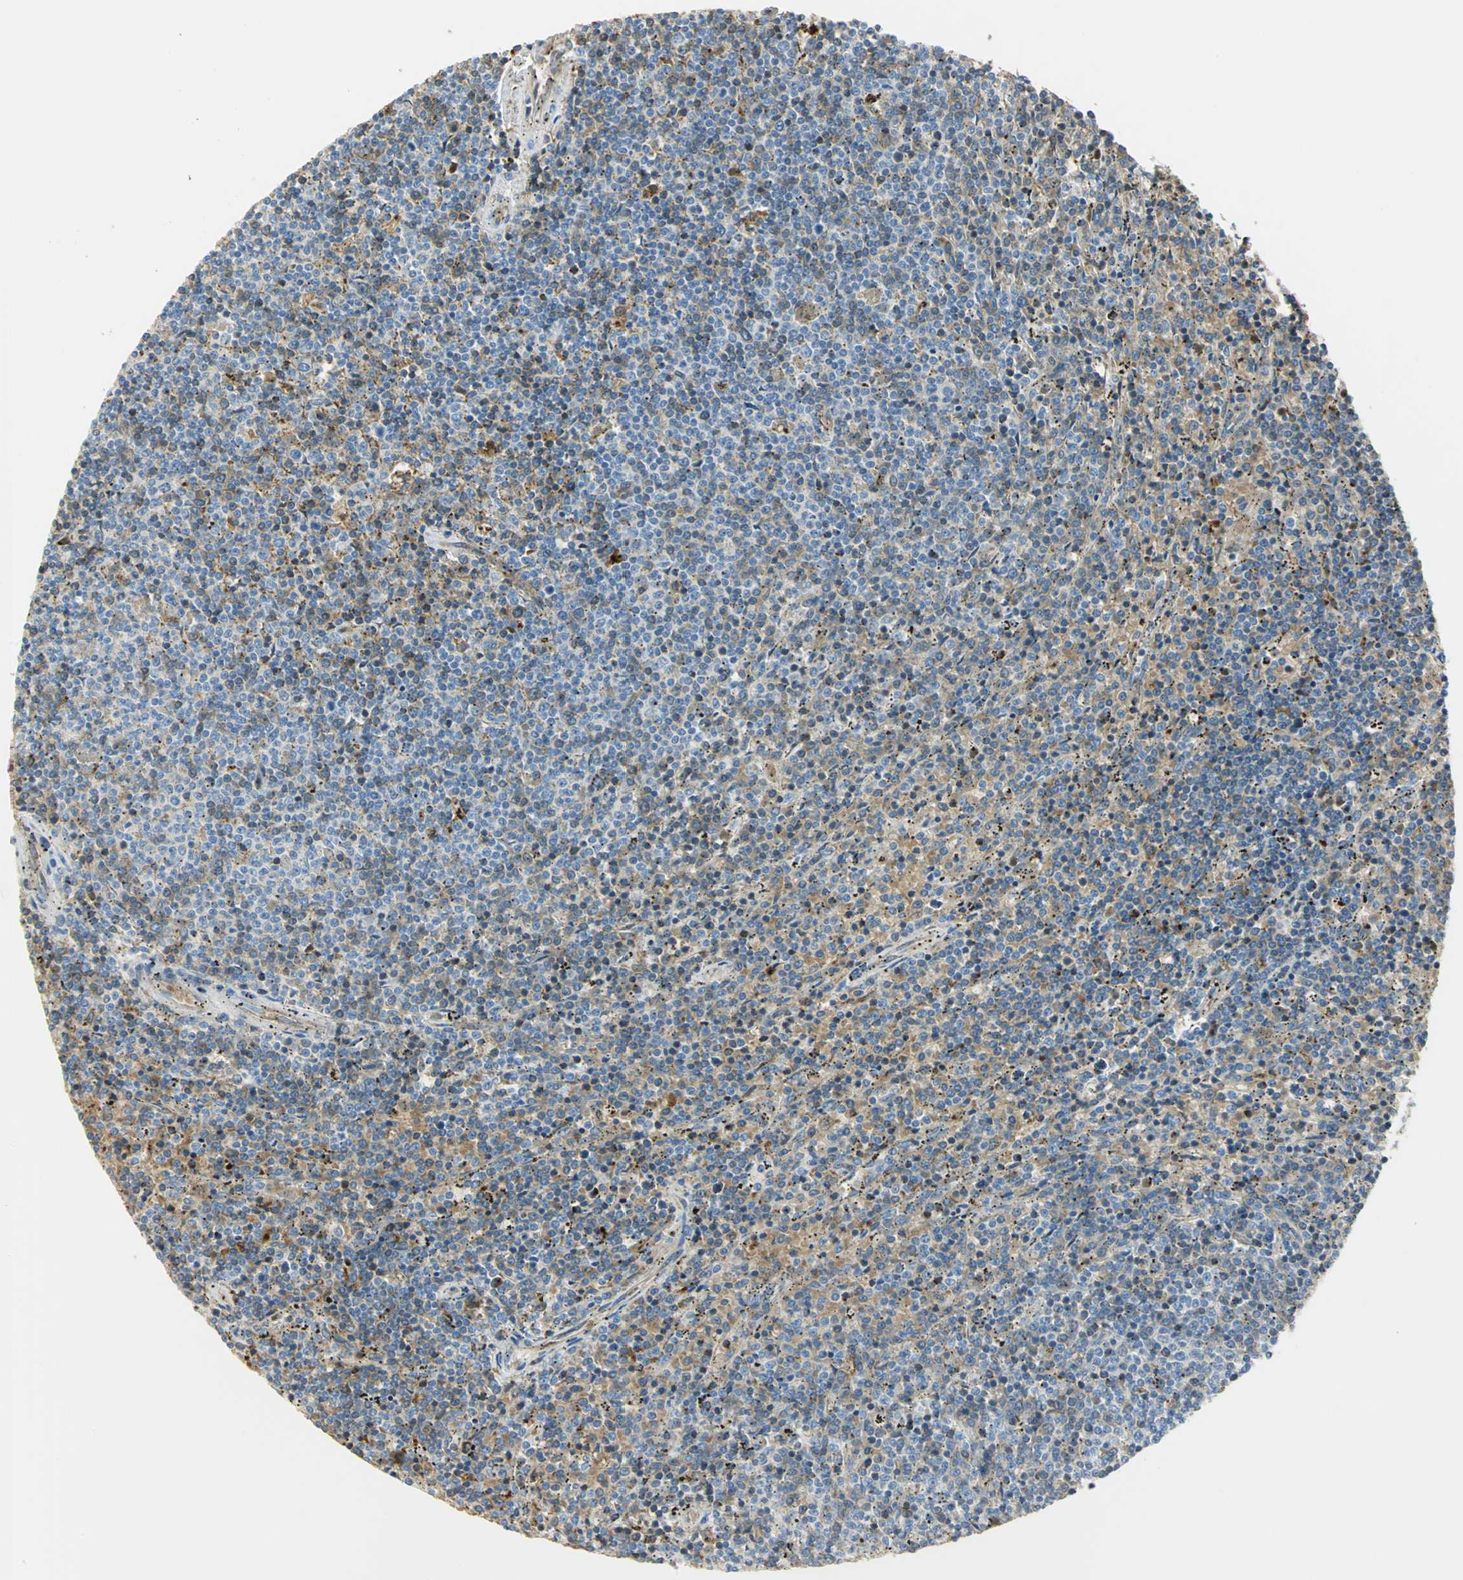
{"staining": {"intensity": "negative", "quantity": "none", "location": "none"}, "tissue": "lymphoma", "cell_type": "Tumor cells", "image_type": "cancer", "snomed": [{"axis": "morphology", "description": "Malignant lymphoma, non-Hodgkin's type, Low grade"}, {"axis": "topography", "description": "Spleen"}], "caption": "Low-grade malignant lymphoma, non-Hodgkin's type stained for a protein using immunohistochemistry (IHC) exhibits no staining tumor cells.", "gene": "ARSA", "patient": {"sex": "female", "age": 50}}